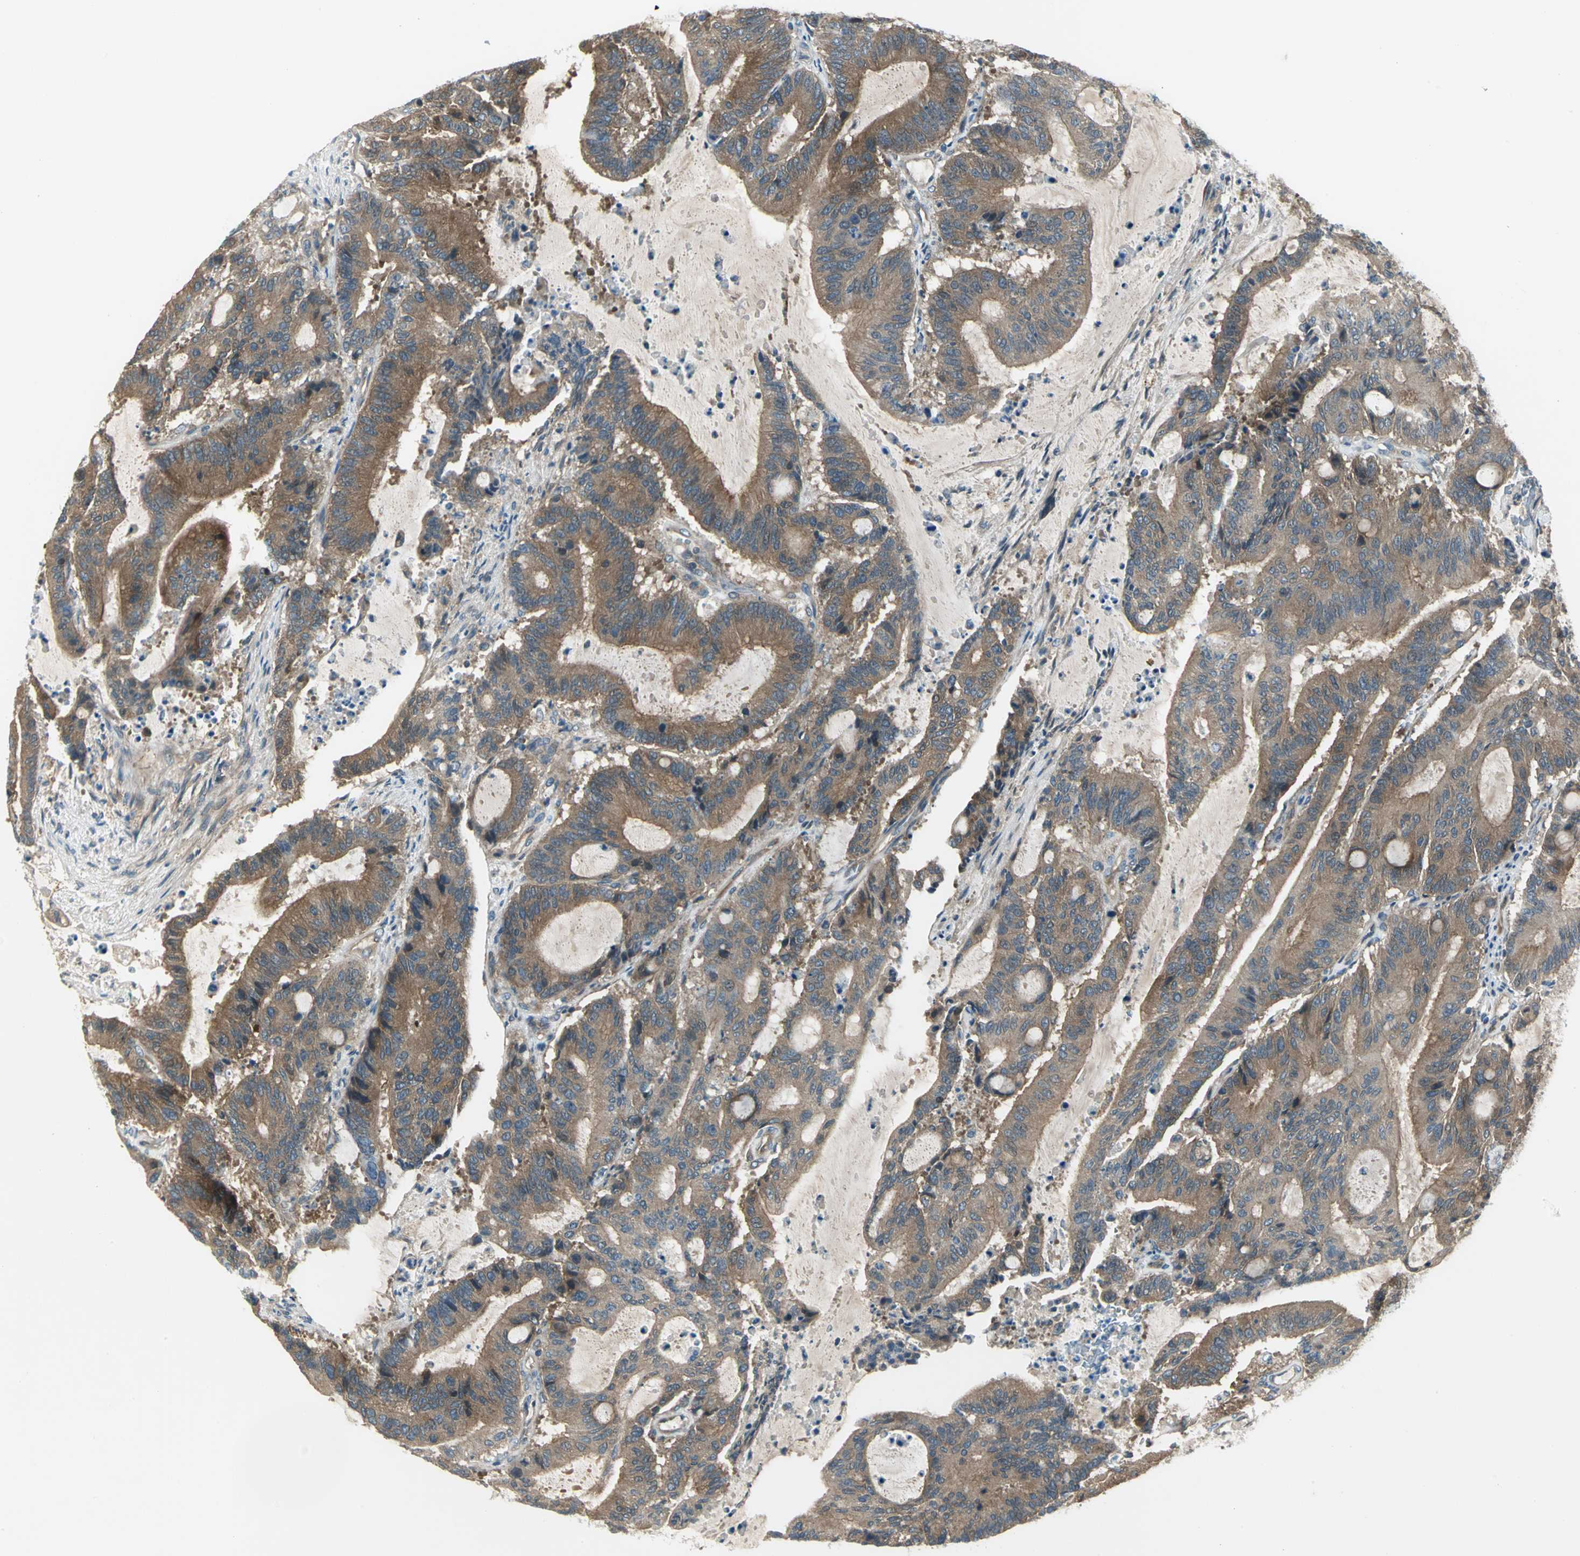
{"staining": {"intensity": "moderate", "quantity": ">75%", "location": "cytoplasmic/membranous"}, "tissue": "liver cancer", "cell_type": "Tumor cells", "image_type": "cancer", "snomed": [{"axis": "morphology", "description": "Cholangiocarcinoma"}, {"axis": "topography", "description": "Liver"}], "caption": "Liver cholangiocarcinoma stained with a protein marker shows moderate staining in tumor cells.", "gene": "PRKAA1", "patient": {"sex": "female", "age": 73}}